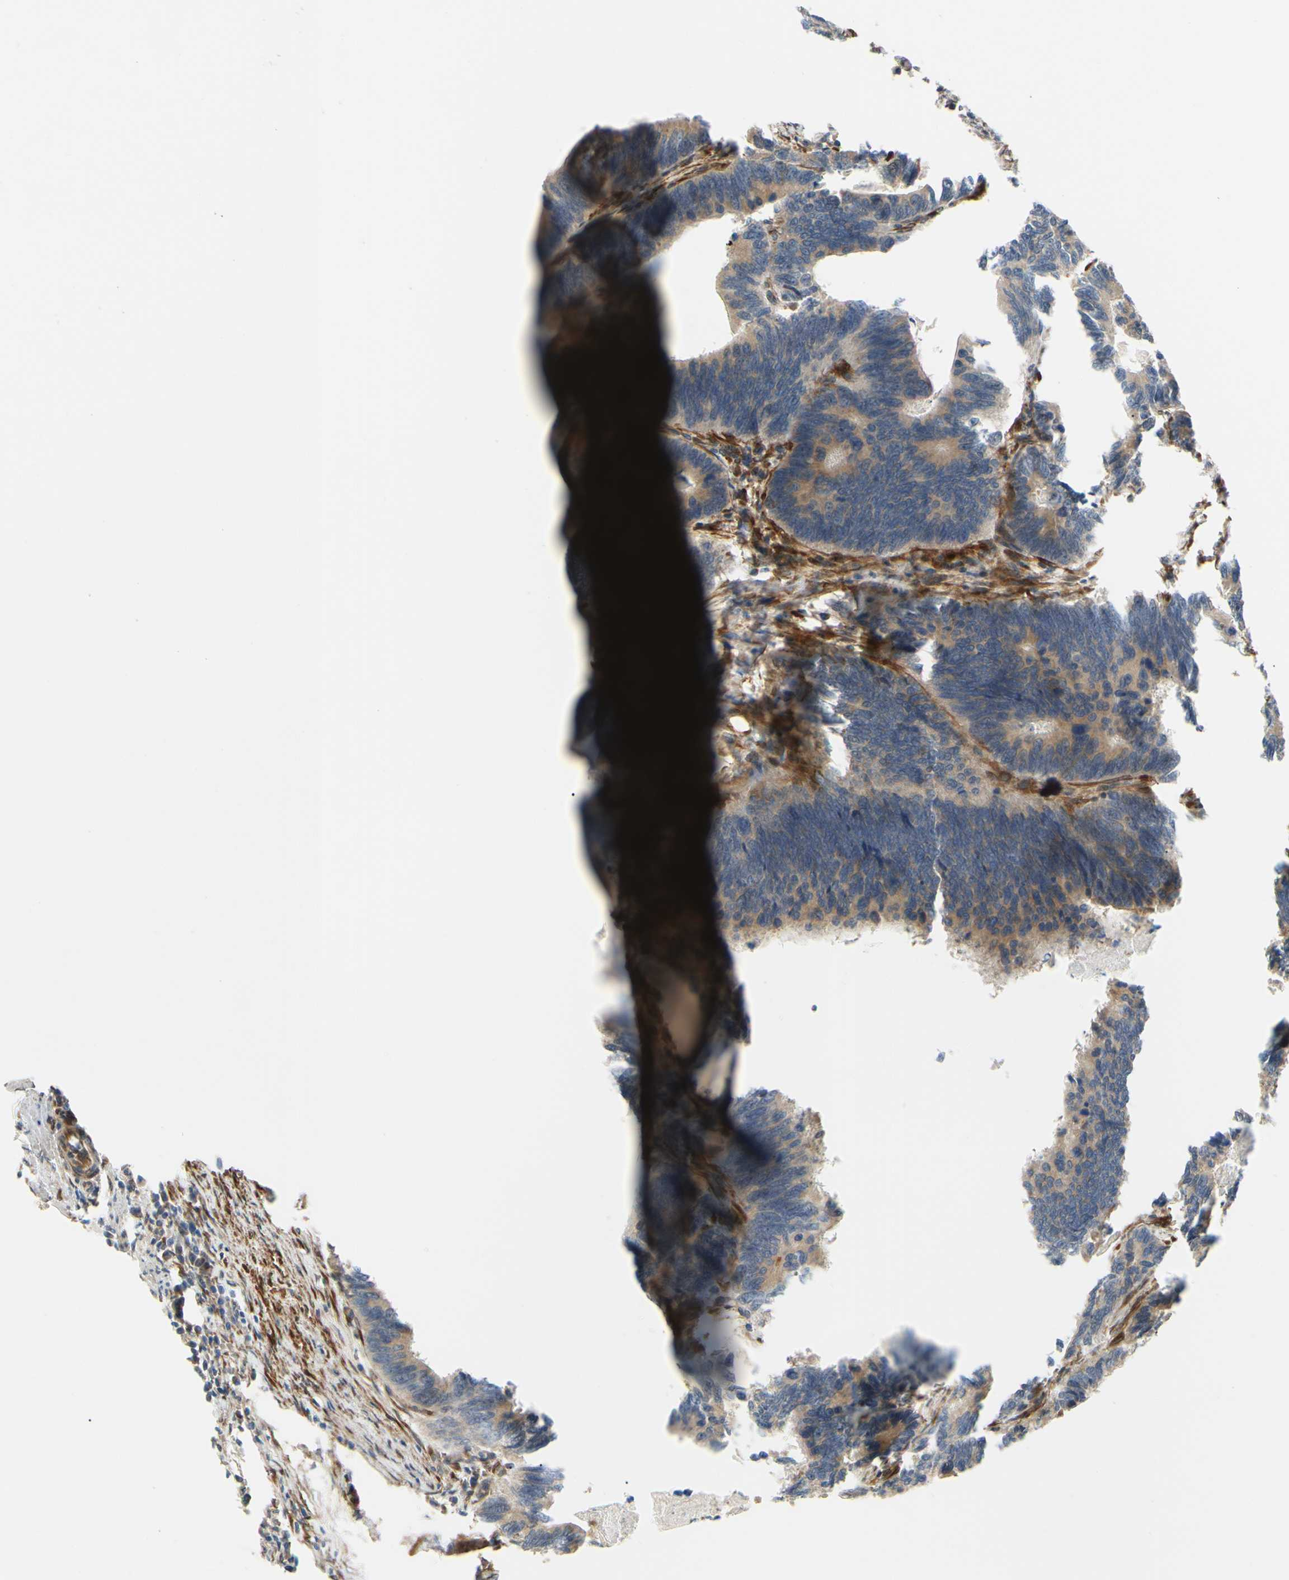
{"staining": {"intensity": "weak", "quantity": ">75%", "location": "cytoplasmic/membranous"}, "tissue": "colorectal cancer", "cell_type": "Tumor cells", "image_type": "cancer", "snomed": [{"axis": "morphology", "description": "Adenocarcinoma, NOS"}, {"axis": "topography", "description": "Colon"}], "caption": "The histopathology image displays immunohistochemical staining of colorectal adenocarcinoma. There is weak cytoplasmic/membranous expression is present in approximately >75% of tumor cells.", "gene": "PRAF2", "patient": {"sex": "male", "age": 72}}